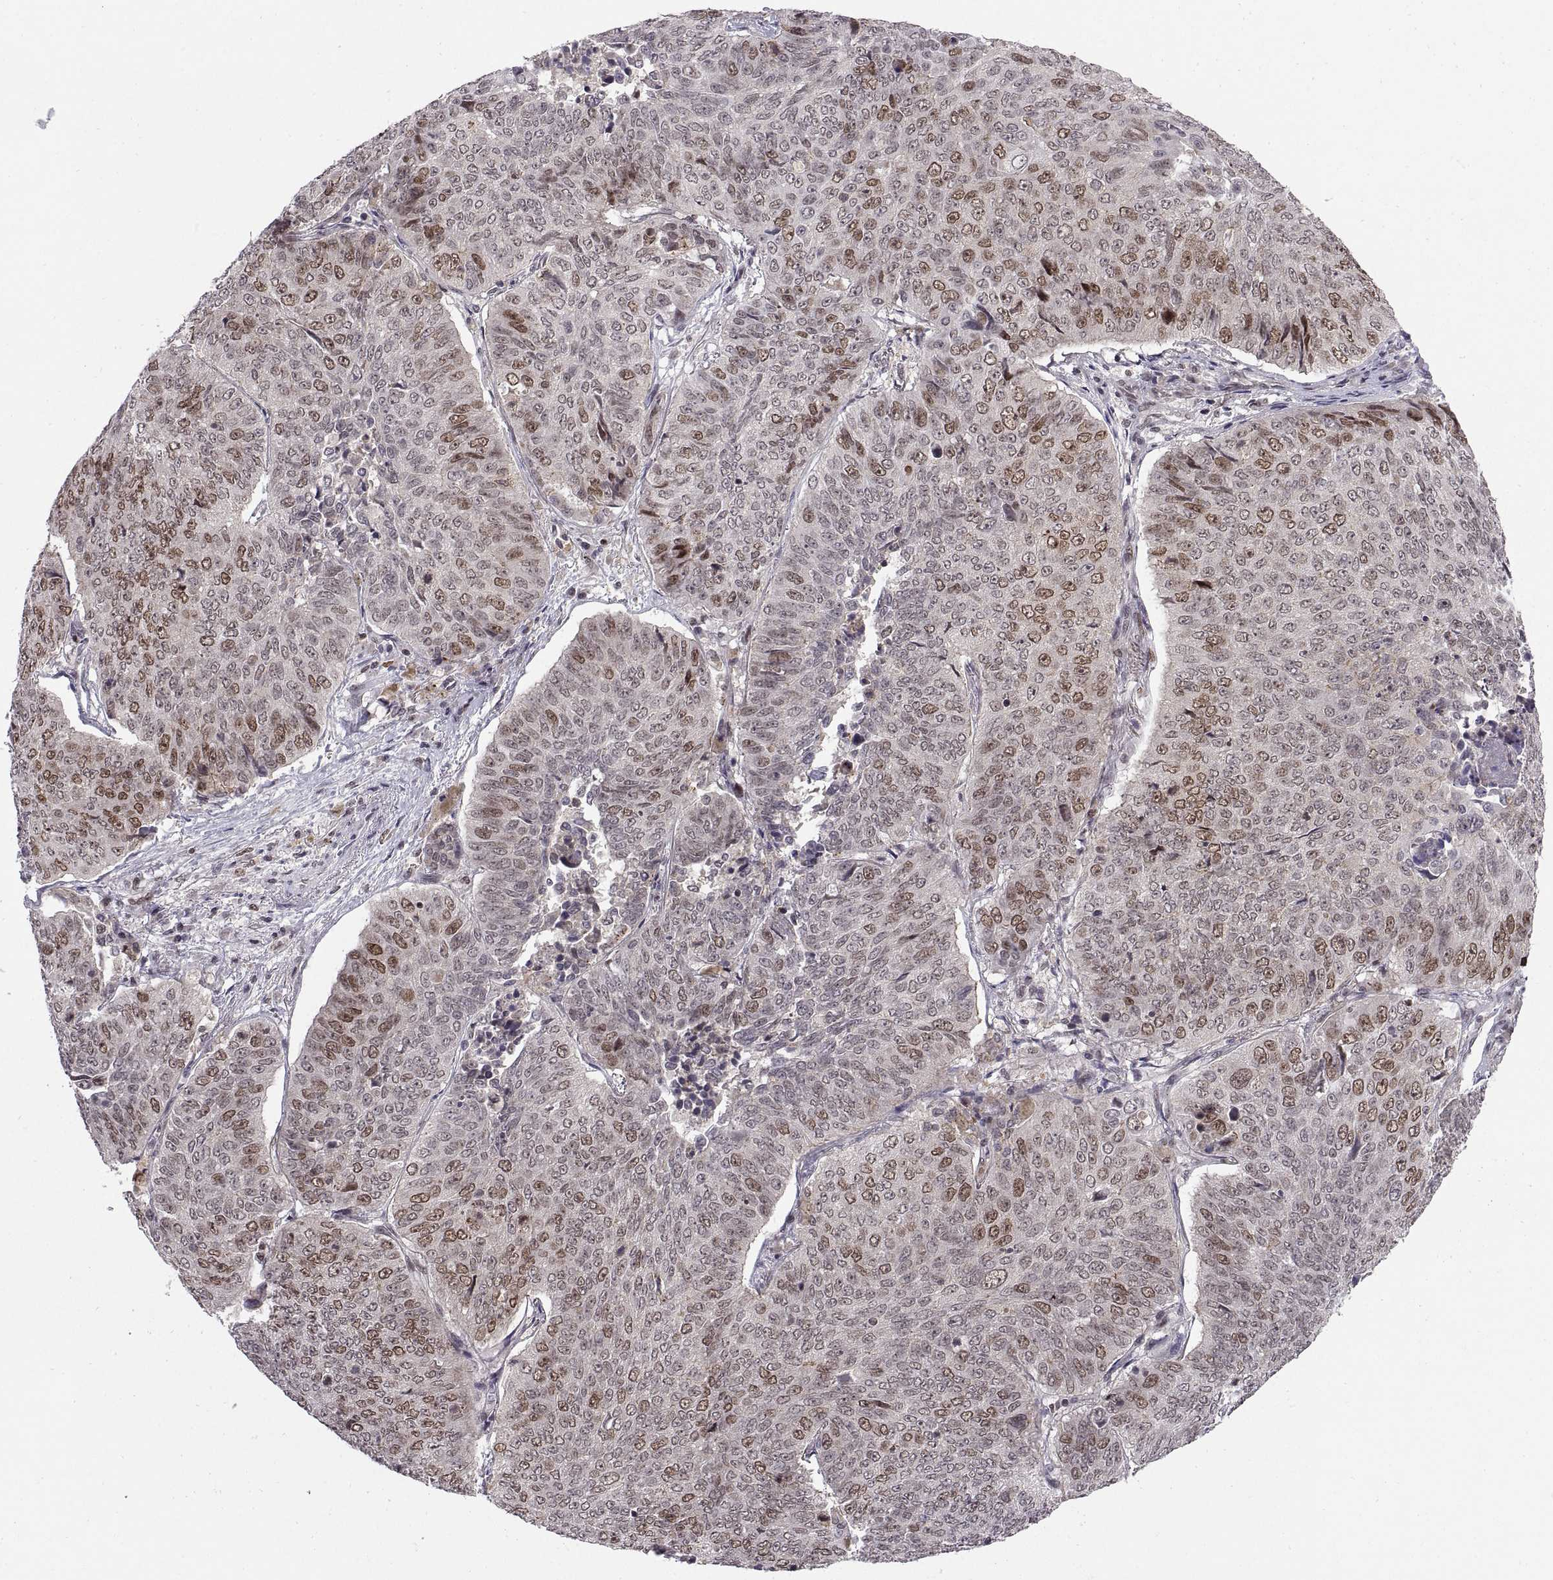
{"staining": {"intensity": "moderate", "quantity": "<25%", "location": "nuclear"}, "tissue": "lung cancer", "cell_type": "Tumor cells", "image_type": "cancer", "snomed": [{"axis": "morphology", "description": "Normal tissue, NOS"}, {"axis": "morphology", "description": "Squamous cell carcinoma, NOS"}, {"axis": "topography", "description": "Bronchus"}, {"axis": "topography", "description": "Lung"}], "caption": "Immunohistochemical staining of human lung cancer (squamous cell carcinoma) exhibits low levels of moderate nuclear protein expression in approximately <25% of tumor cells. (DAB (3,3'-diaminobenzidine) IHC, brown staining for protein, blue staining for nuclei).", "gene": "CHFR", "patient": {"sex": "male", "age": 64}}